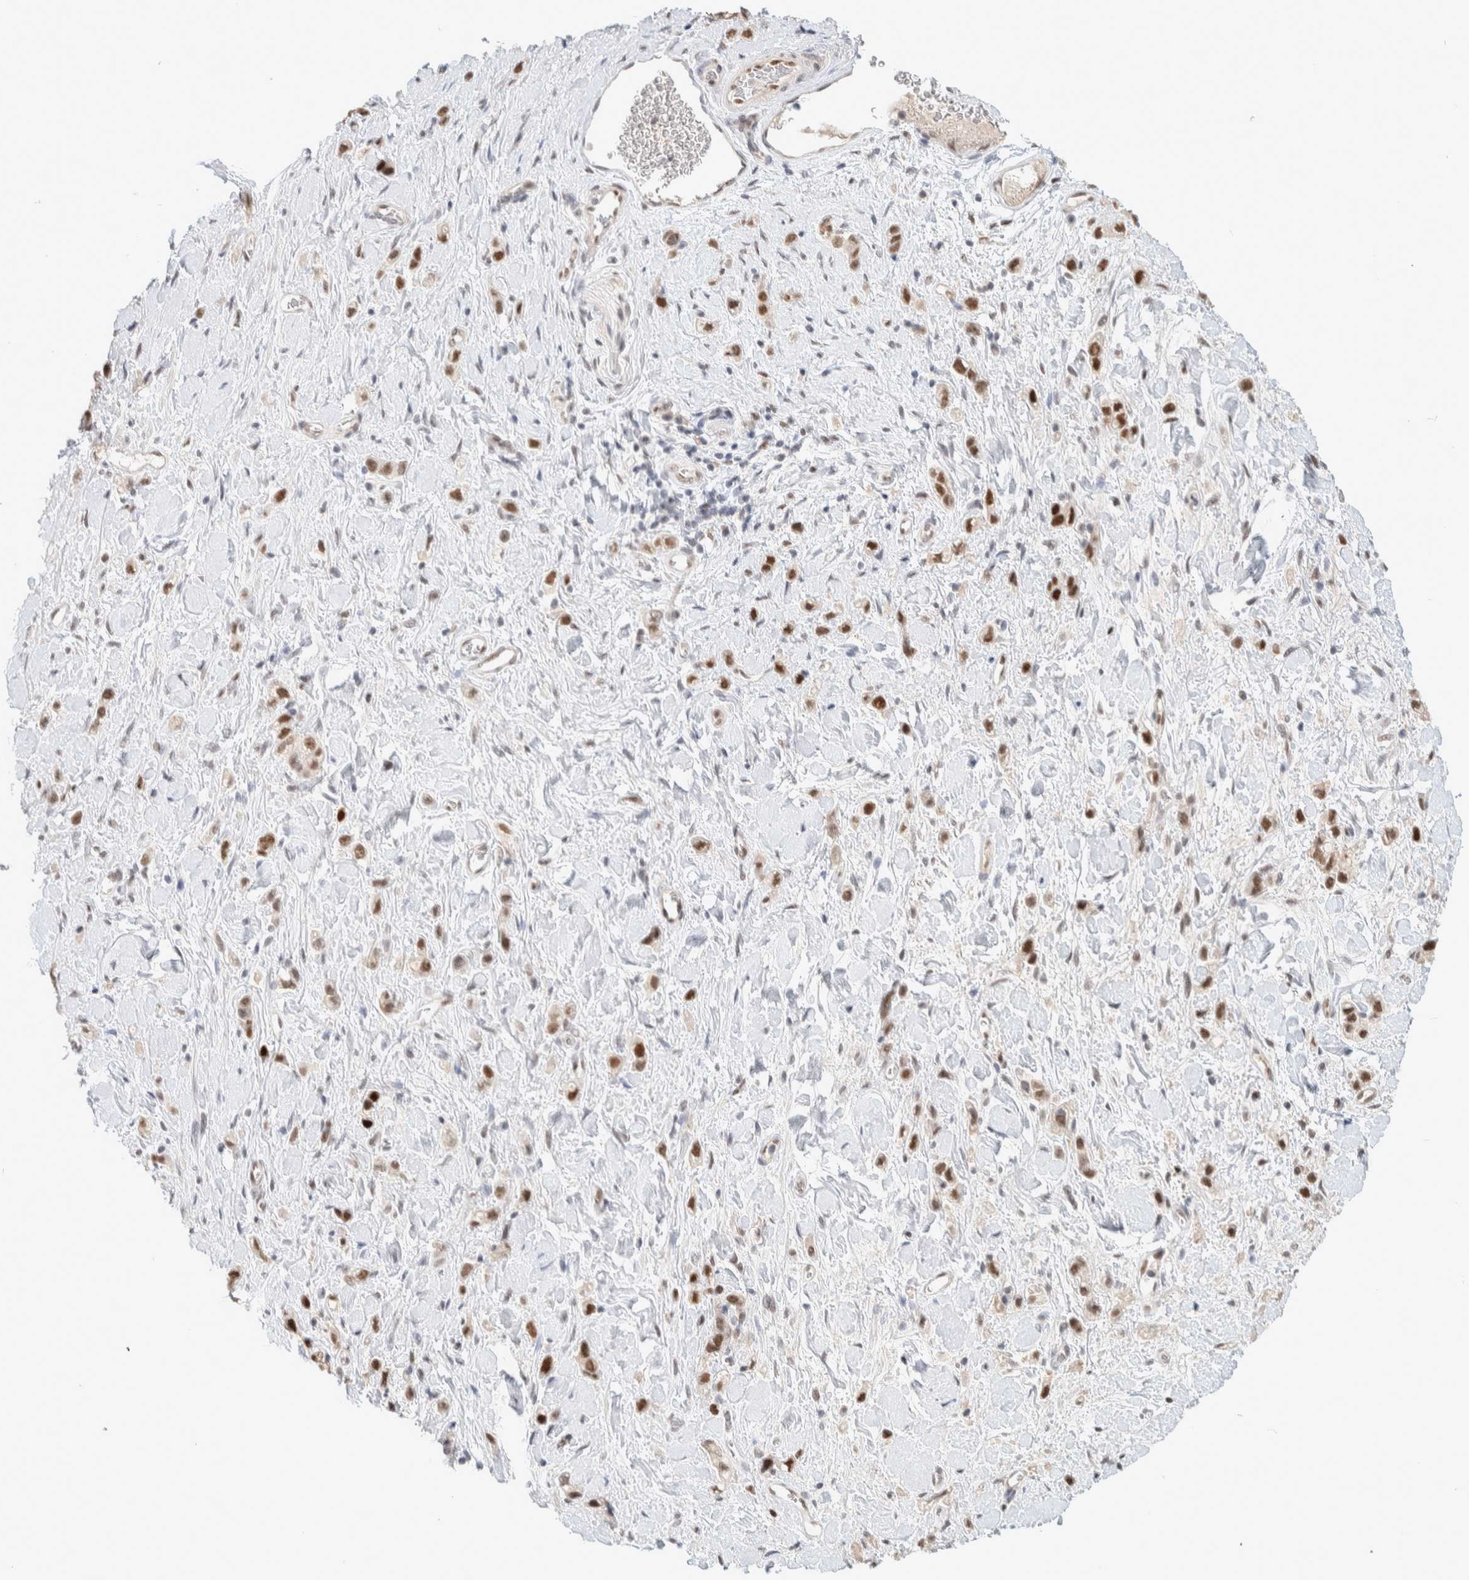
{"staining": {"intensity": "moderate", "quantity": ">75%", "location": "nuclear"}, "tissue": "stomach cancer", "cell_type": "Tumor cells", "image_type": "cancer", "snomed": [{"axis": "morphology", "description": "Adenocarcinoma, NOS"}, {"axis": "topography", "description": "Stomach"}], "caption": "DAB immunohistochemical staining of human stomach cancer demonstrates moderate nuclear protein staining in approximately >75% of tumor cells.", "gene": "PUS7", "patient": {"sex": "female", "age": 65}}